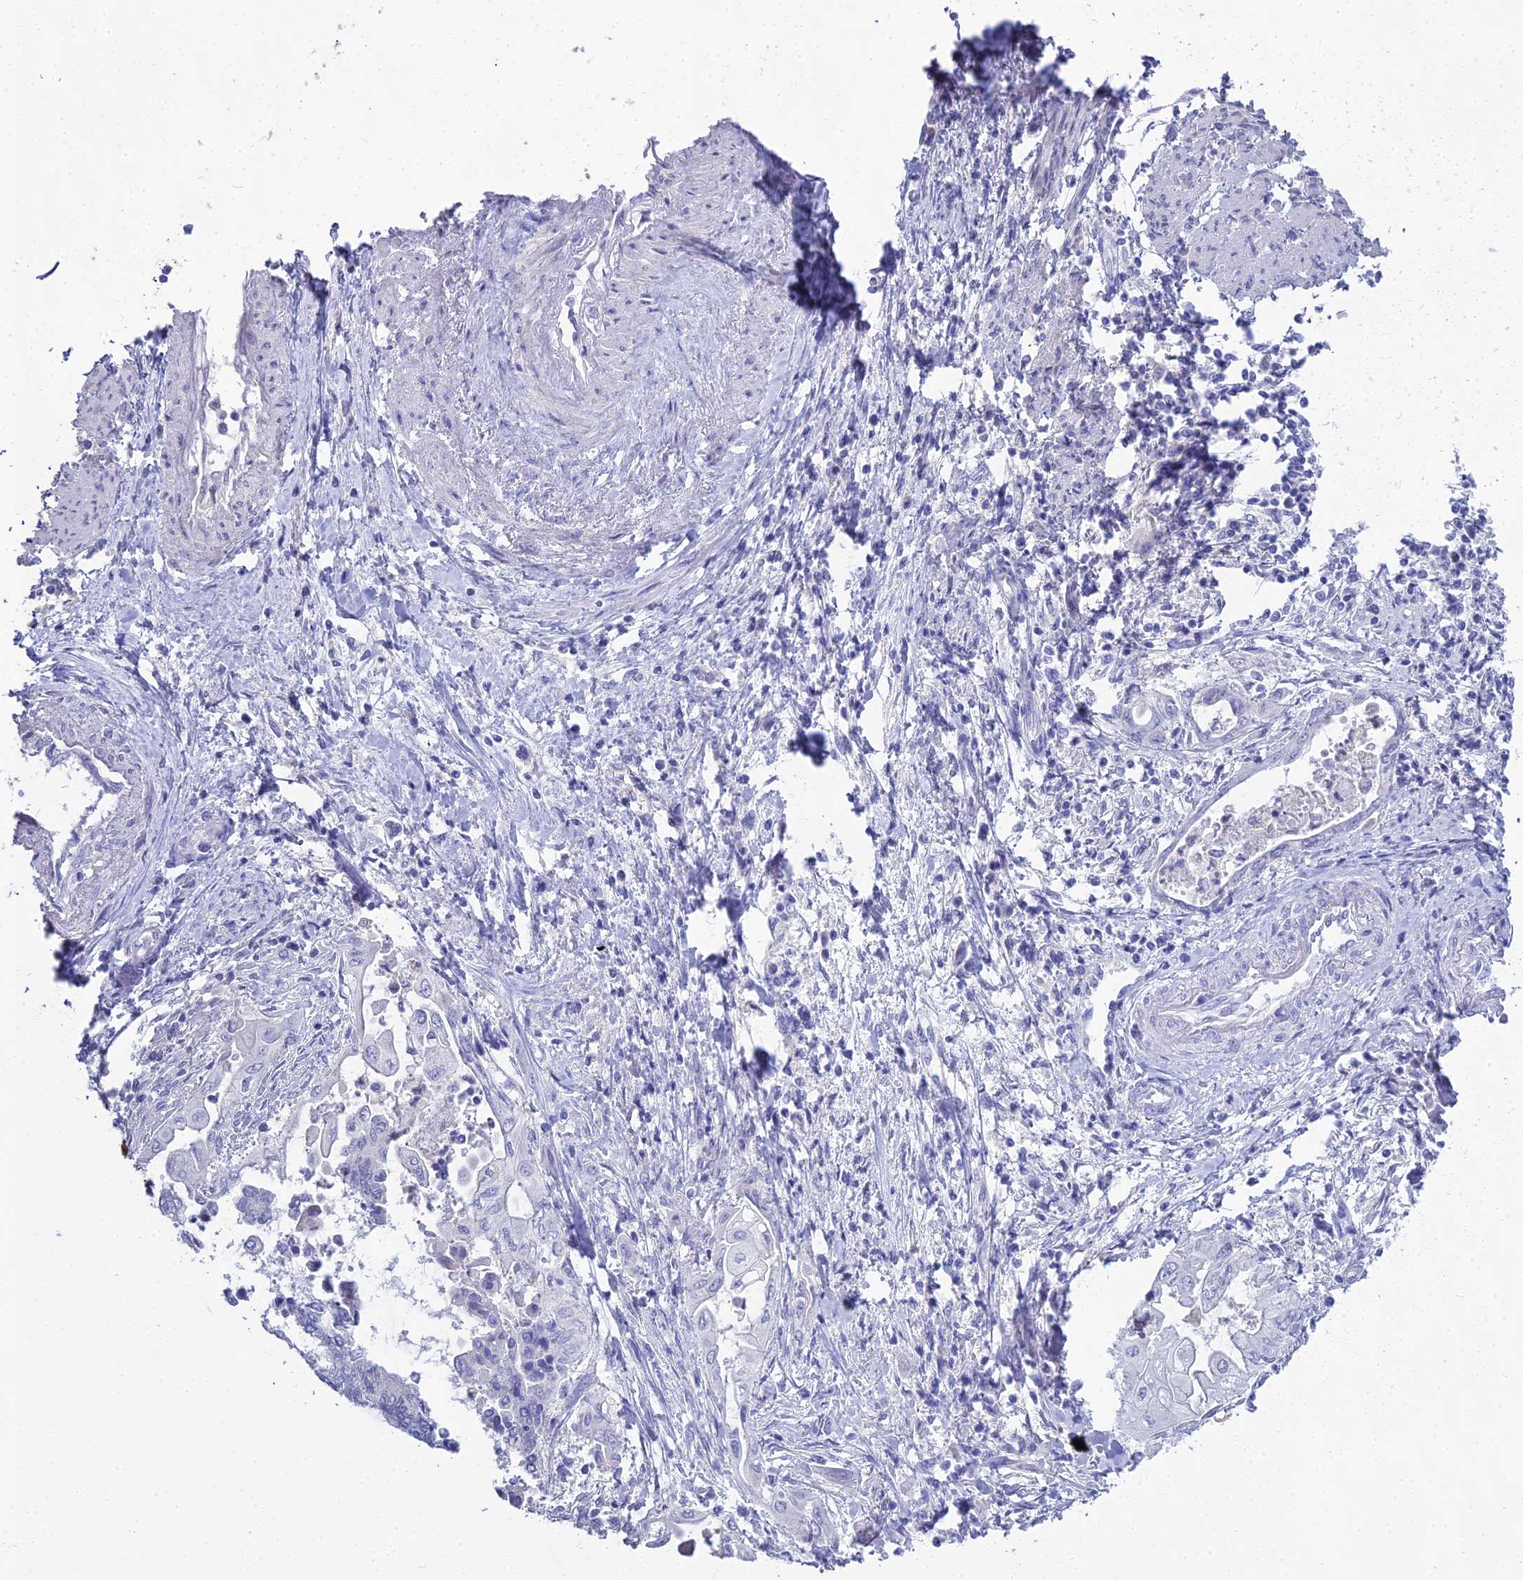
{"staining": {"intensity": "negative", "quantity": "none", "location": "none"}, "tissue": "endometrial cancer", "cell_type": "Tumor cells", "image_type": "cancer", "snomed": [{"axis": "morphology", "description": "Adenocarcinoma, NOS"}, {"axis": "topography", "description": "Uterus"}, {"axis": "topography", "description": "Endometrium"}], "caption": "This is a histopathology image of immunohistochemistry staining of adenocarcinoma (endometrial), which shows no expression in tumor cells.", "gene": "S100A7", "patient": {"sex": "female", "age": 70}}